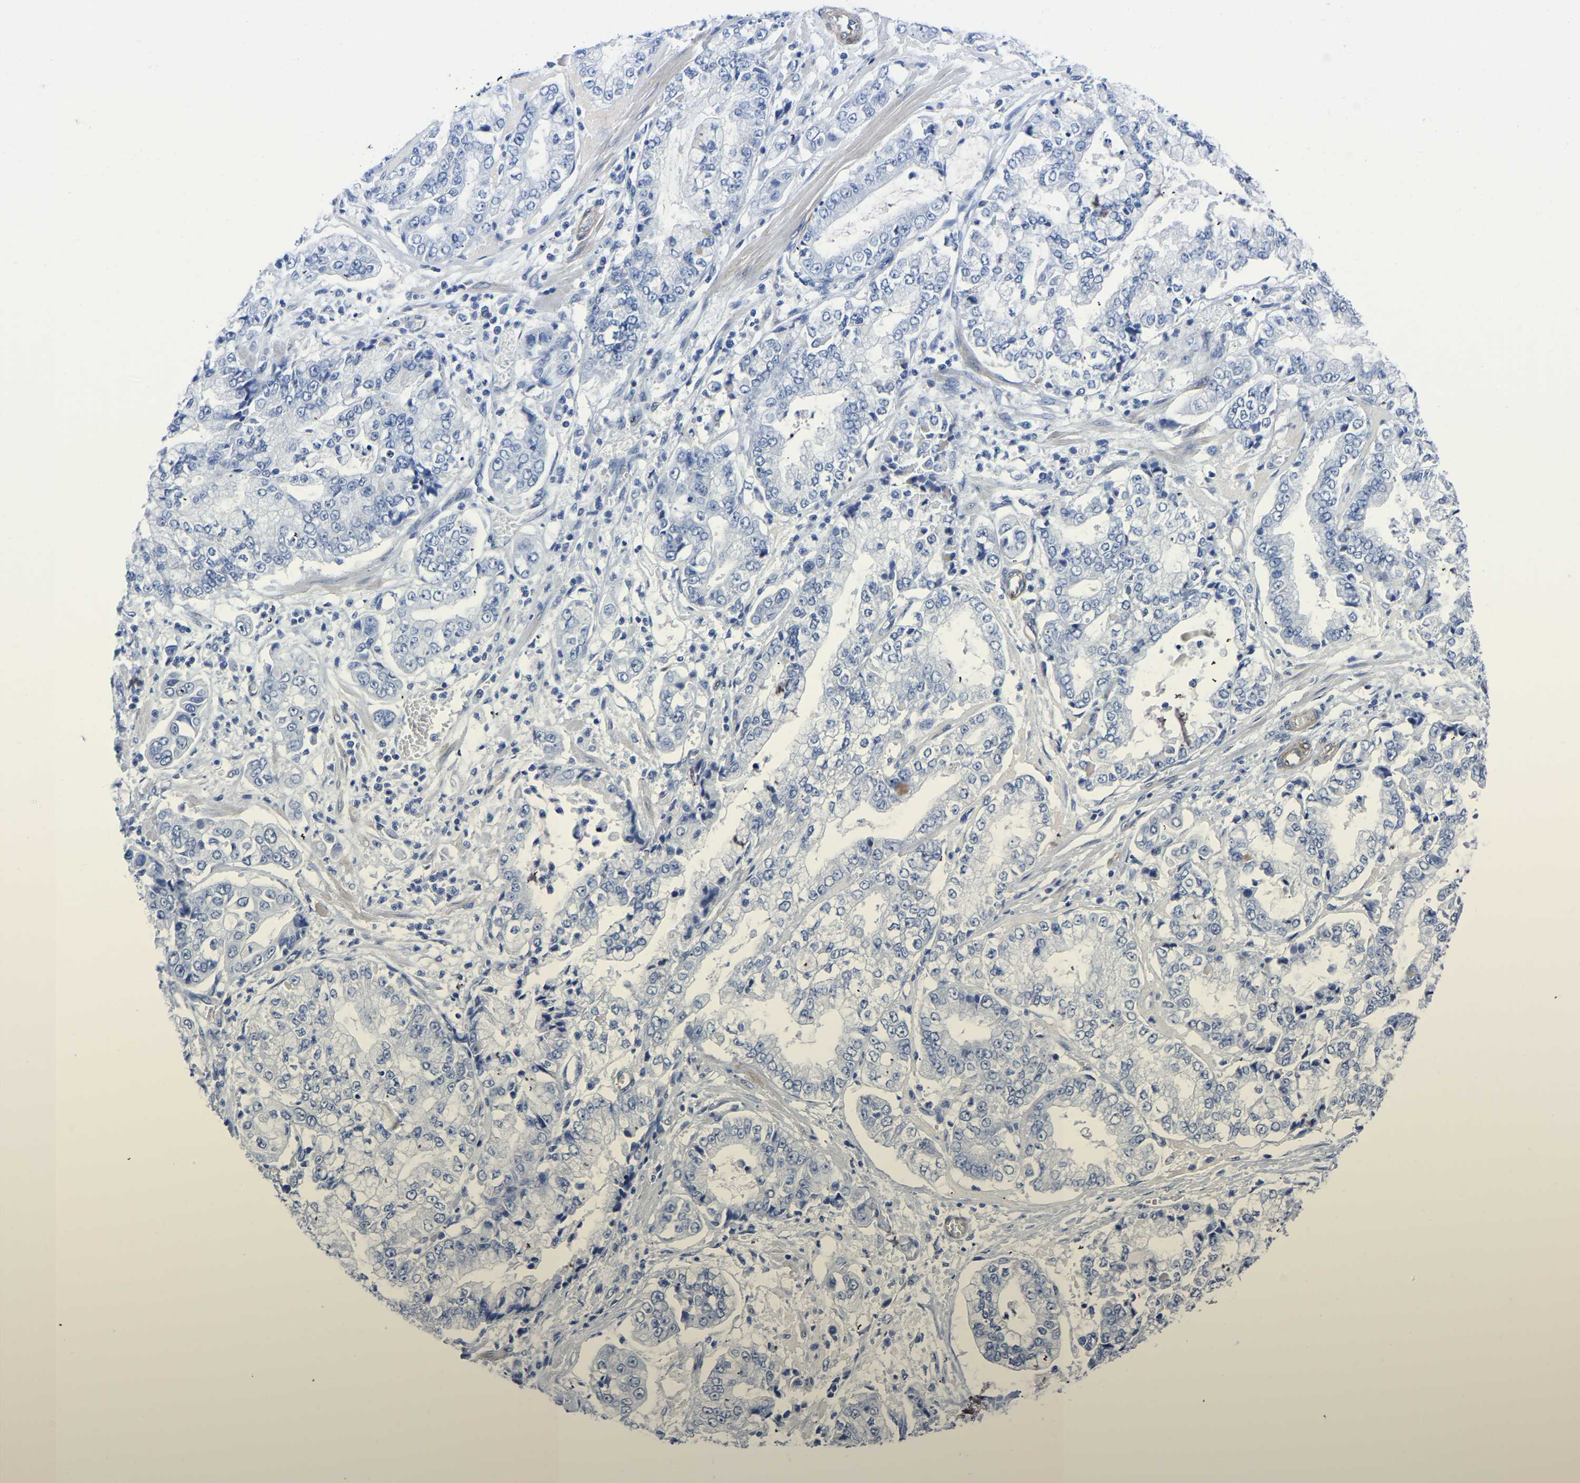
{"staining": {"intensity": "negative", "quantity": "none", "location": "none"}, "tissue": "stomach cancer", "cell_type": "Tumor cells", "image_type": "cancer", "snomed": [{"axis": "morphology", "description": "Adenocarcinoma, NOS"}, {"axis": "topography", "description": "Stomach"}], "caption": "An immunohistochemistry (IHC) photomicrograph of stomach cancer (adenocarcinoma) is shown. There is no staining in tumor cells of stomach cancer (adenocarcinoma). The staining is performed using DAB brown chromogen with nuclei counter-stained in using hematoxylin.", "gene": "SLC45A3", "patient": {"sex": "male", "age": 76}}